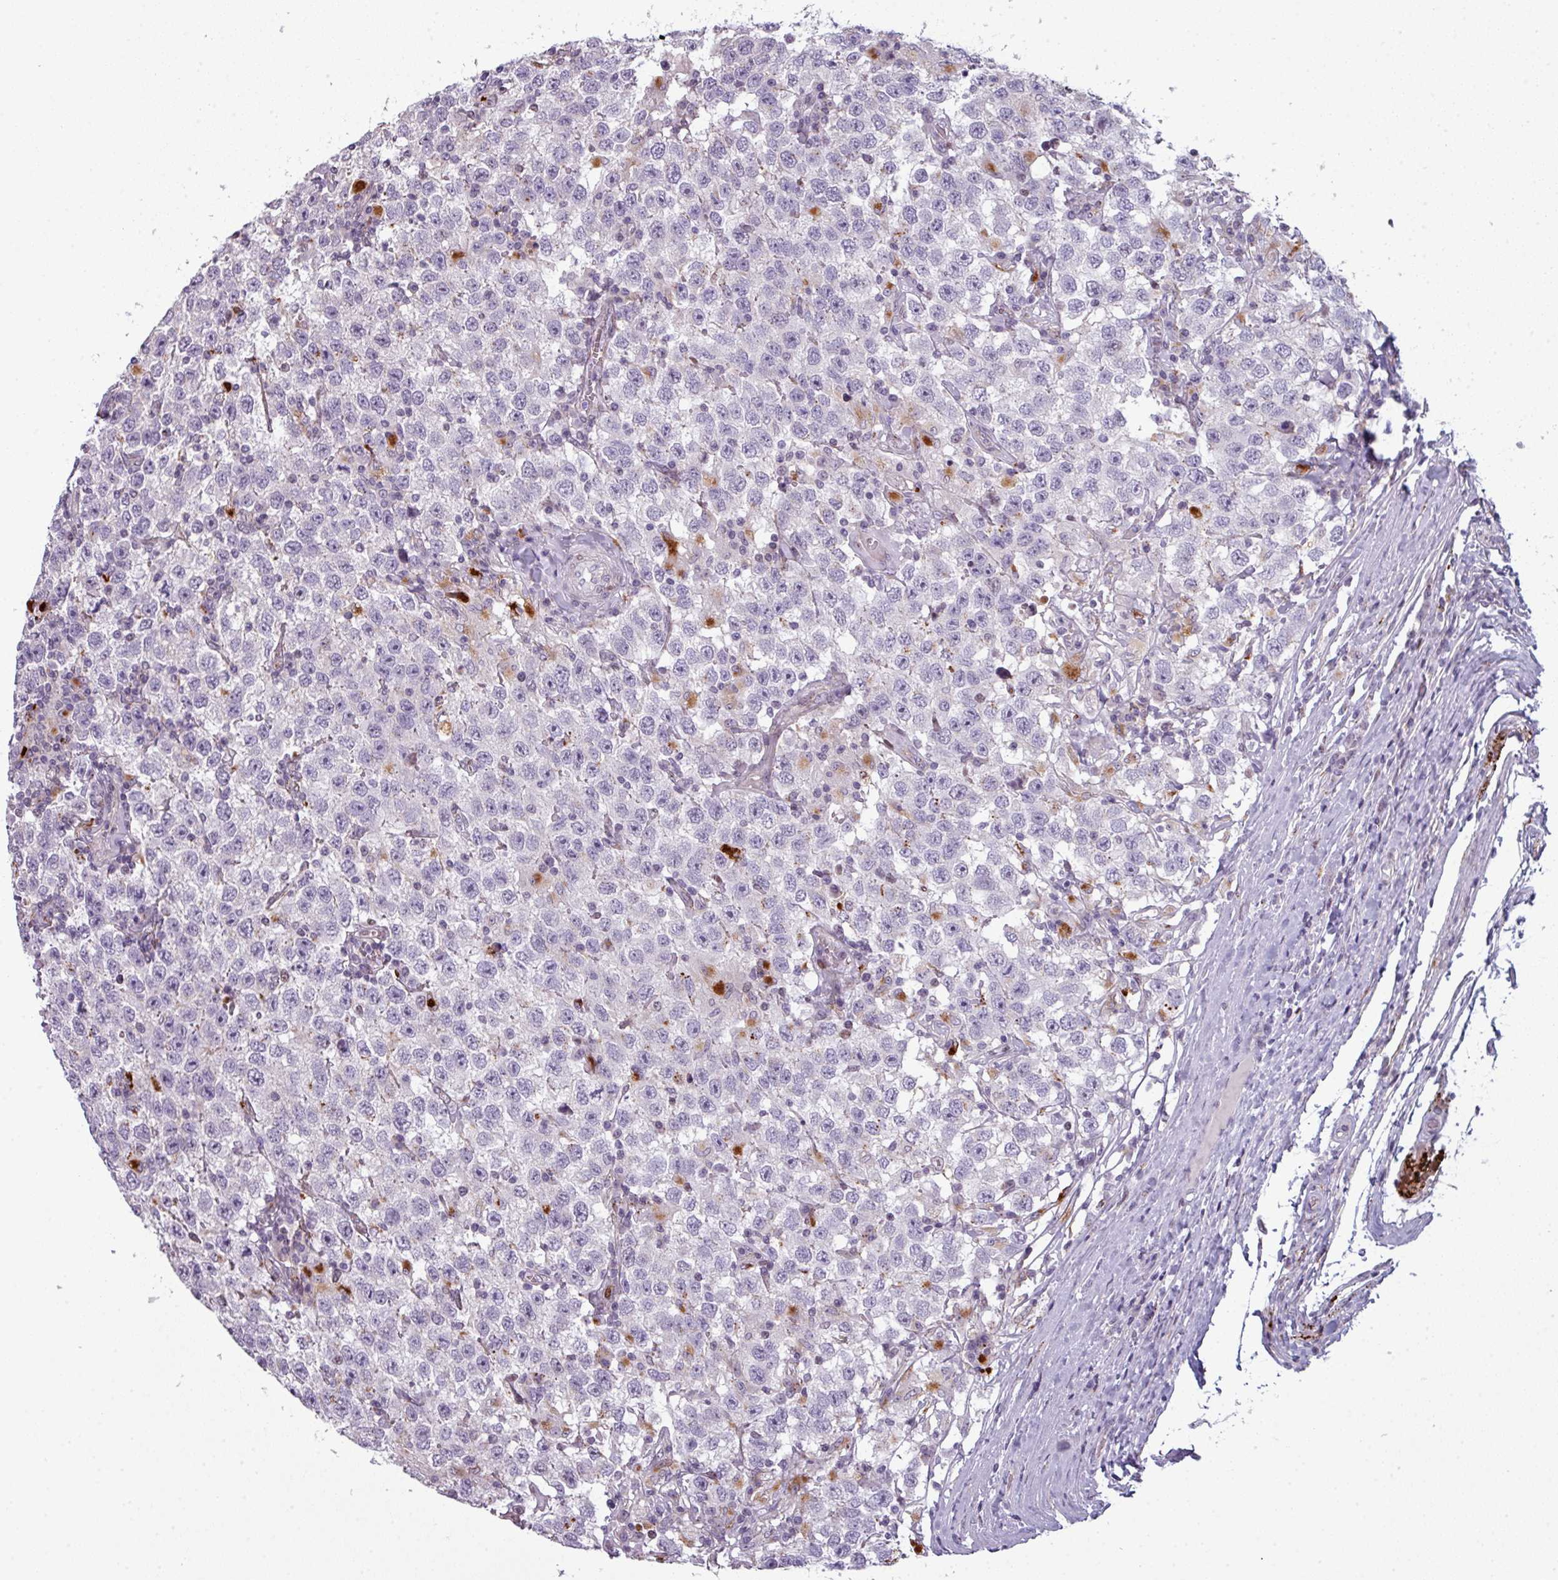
{"staining": {"intensity": "negative", "quantity": "none", "location": "none"}, "tissue": "testis cancer", "cell_type": "Tumor cells", "image_type": "cancer", "snomed": [{"axis": "morphology", "description": "Seminoma, NOS"}, {"axis": "topography", "description": "Testis"}], "caption": "DAB immunohistochemical staining of human testis cancer (seminoma) shows no significant positivity in tumor cells. (Stains: DAB IHC with hematoxylin counter stain, Microscopy: brightfield microscopy at high magnification).", "gene": "TMEFF1", "patient": {"sex": "male", "age": 41}}